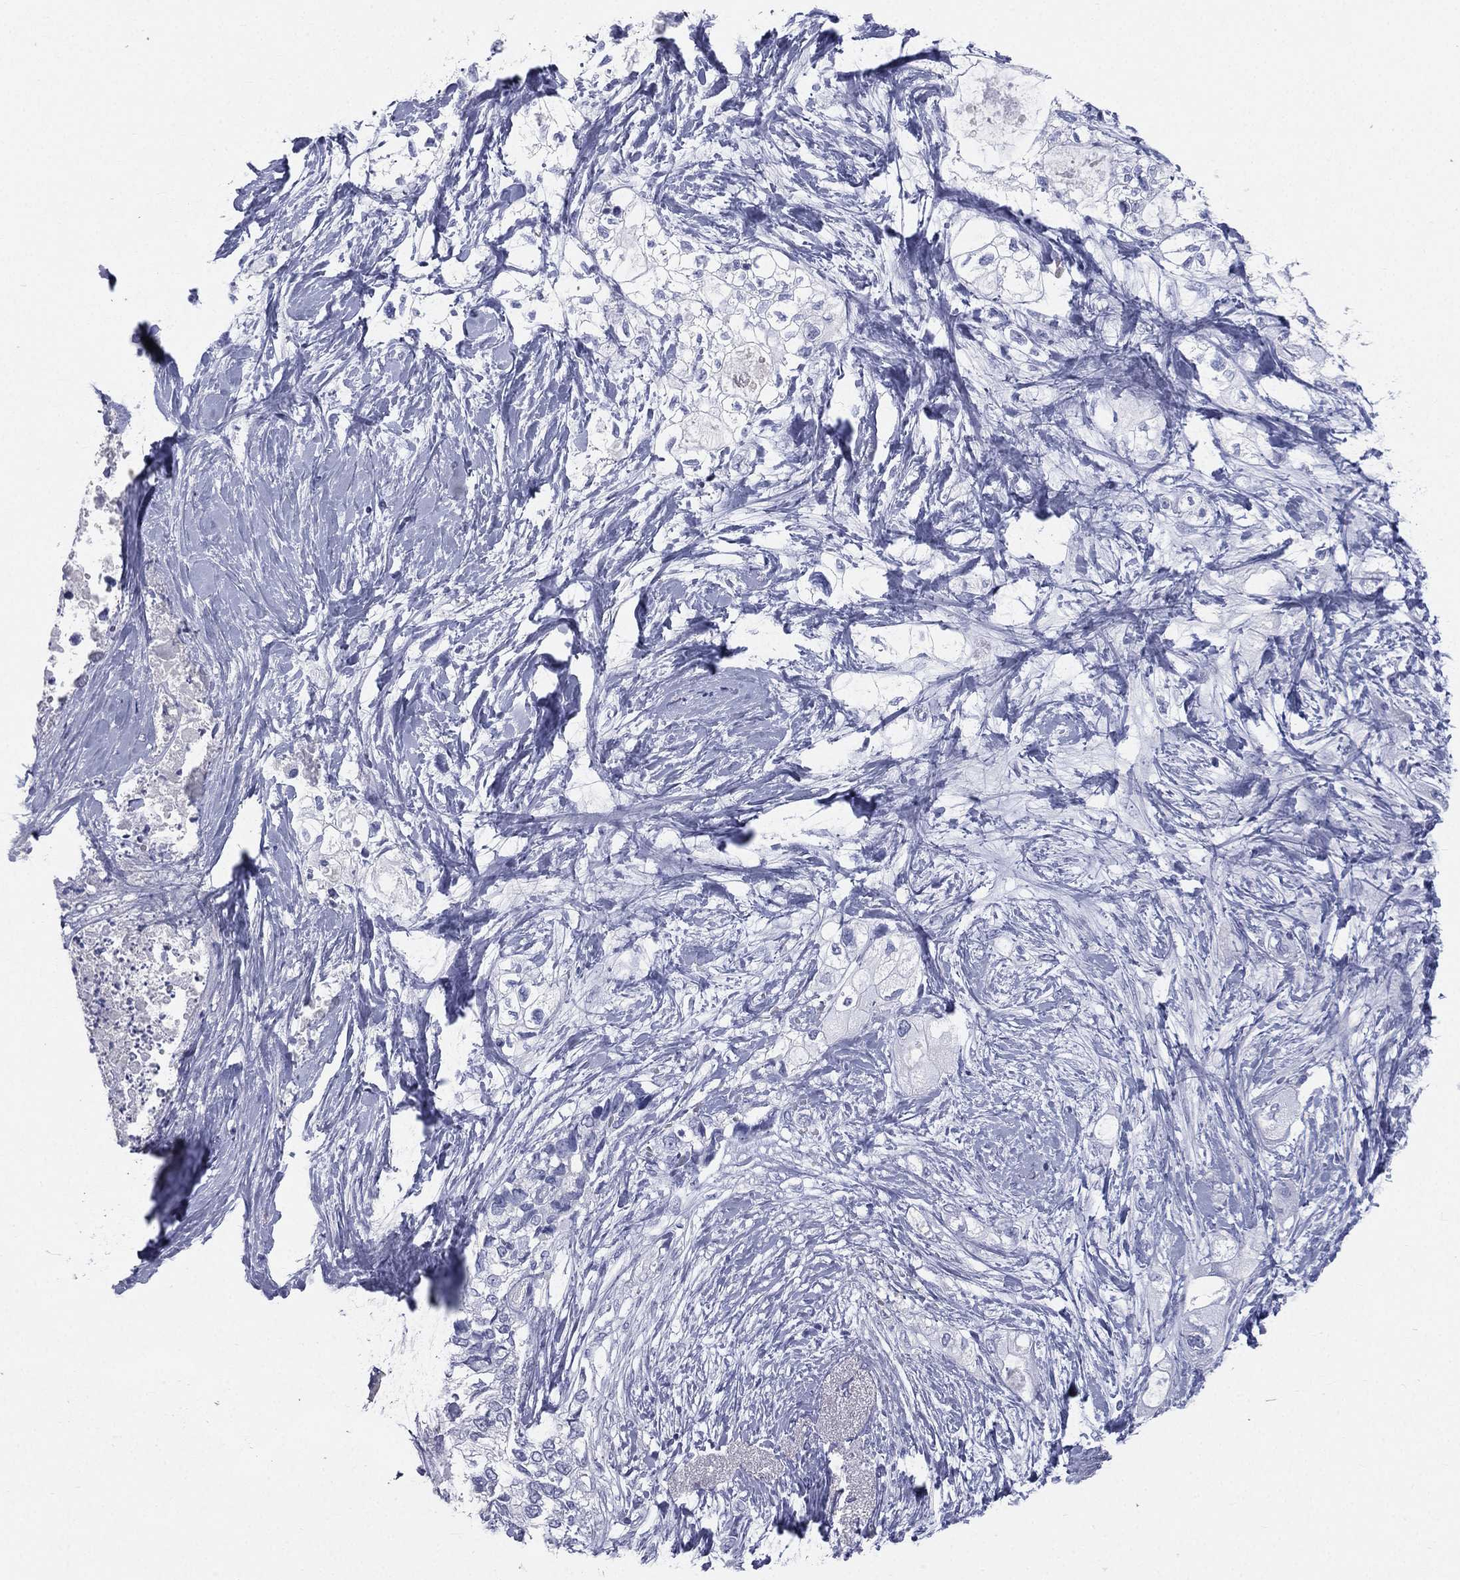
{"staining": {"intensity": "negative", "quantity": "none", "location": "none"}, "tissue": "pancreatic cancer", "cell_type": "Tumor cells", "image_type": "cancer", "snomed": [{"axis": "morphology", "description": "Adenocarcinoma, NOS"}, {"axis": "topography", "description": "Pancreas"}], "caption": "Tumor cells show no significant expression in pancreatic adenocarcinoma. The staining is performed using DAB brown chromogen with nuclei counter-stained in using hematoxylin.", "gene": "HP", "patient": {"sex": "female", "age": 56}}